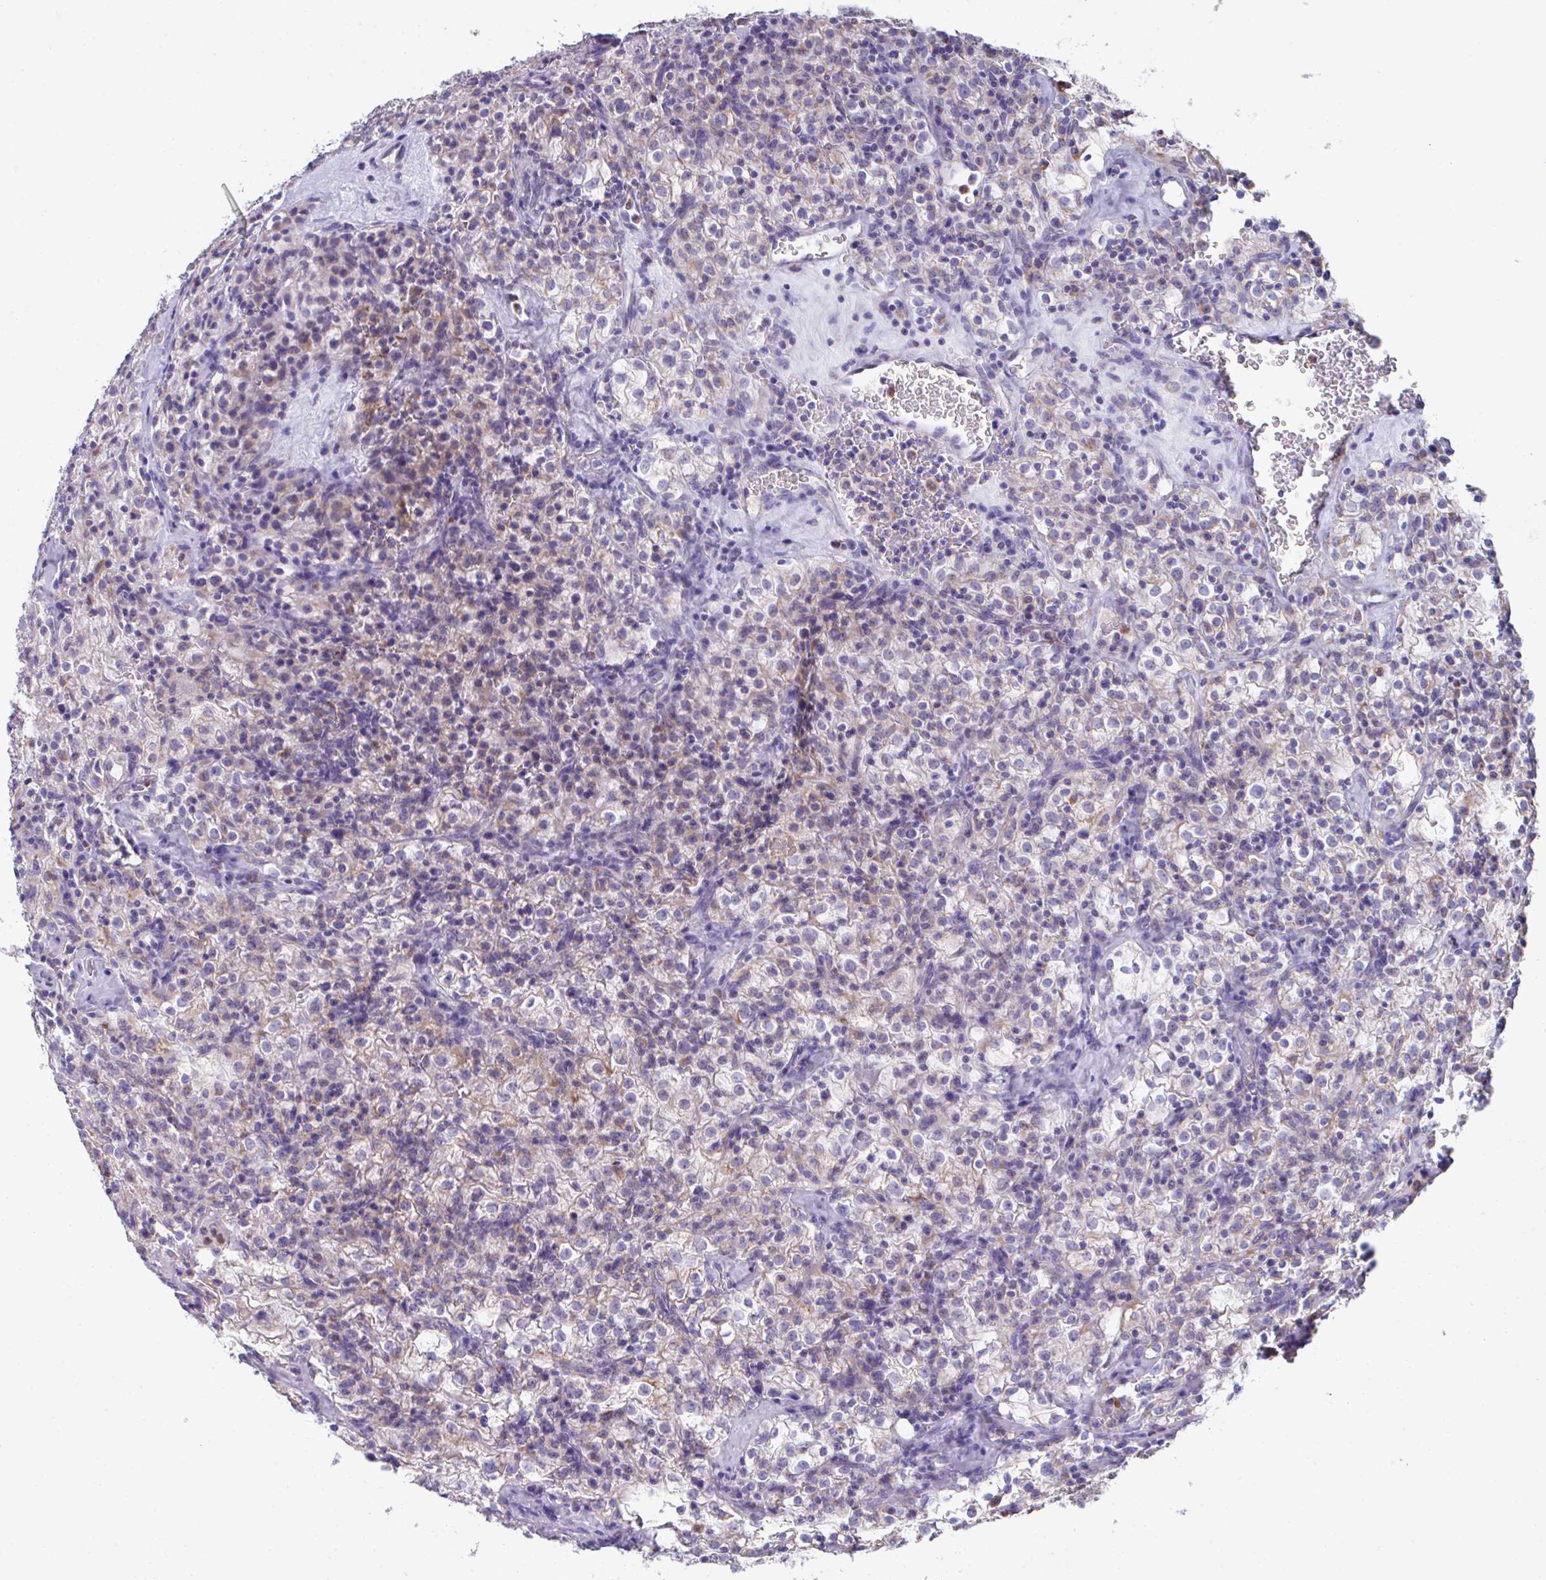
{"staining": {"intensity": "weak", "quantity": "<25%", "location": "cytoplasmic/membranous"}, "tissue": "renal cancer", "cell_type": "Tumor cells", "image_type": "cancer", "snomed": [{"axis": "morphology", "description": "Adenocarcinoma, NOS"}, {"axis": "topography", "description": "Kidney"}], "caption": "IHC of renal cancer exhibits no positivity in tumor cells.", "gene": "COA5", "patient": {"sex": "female", "age": 74}}